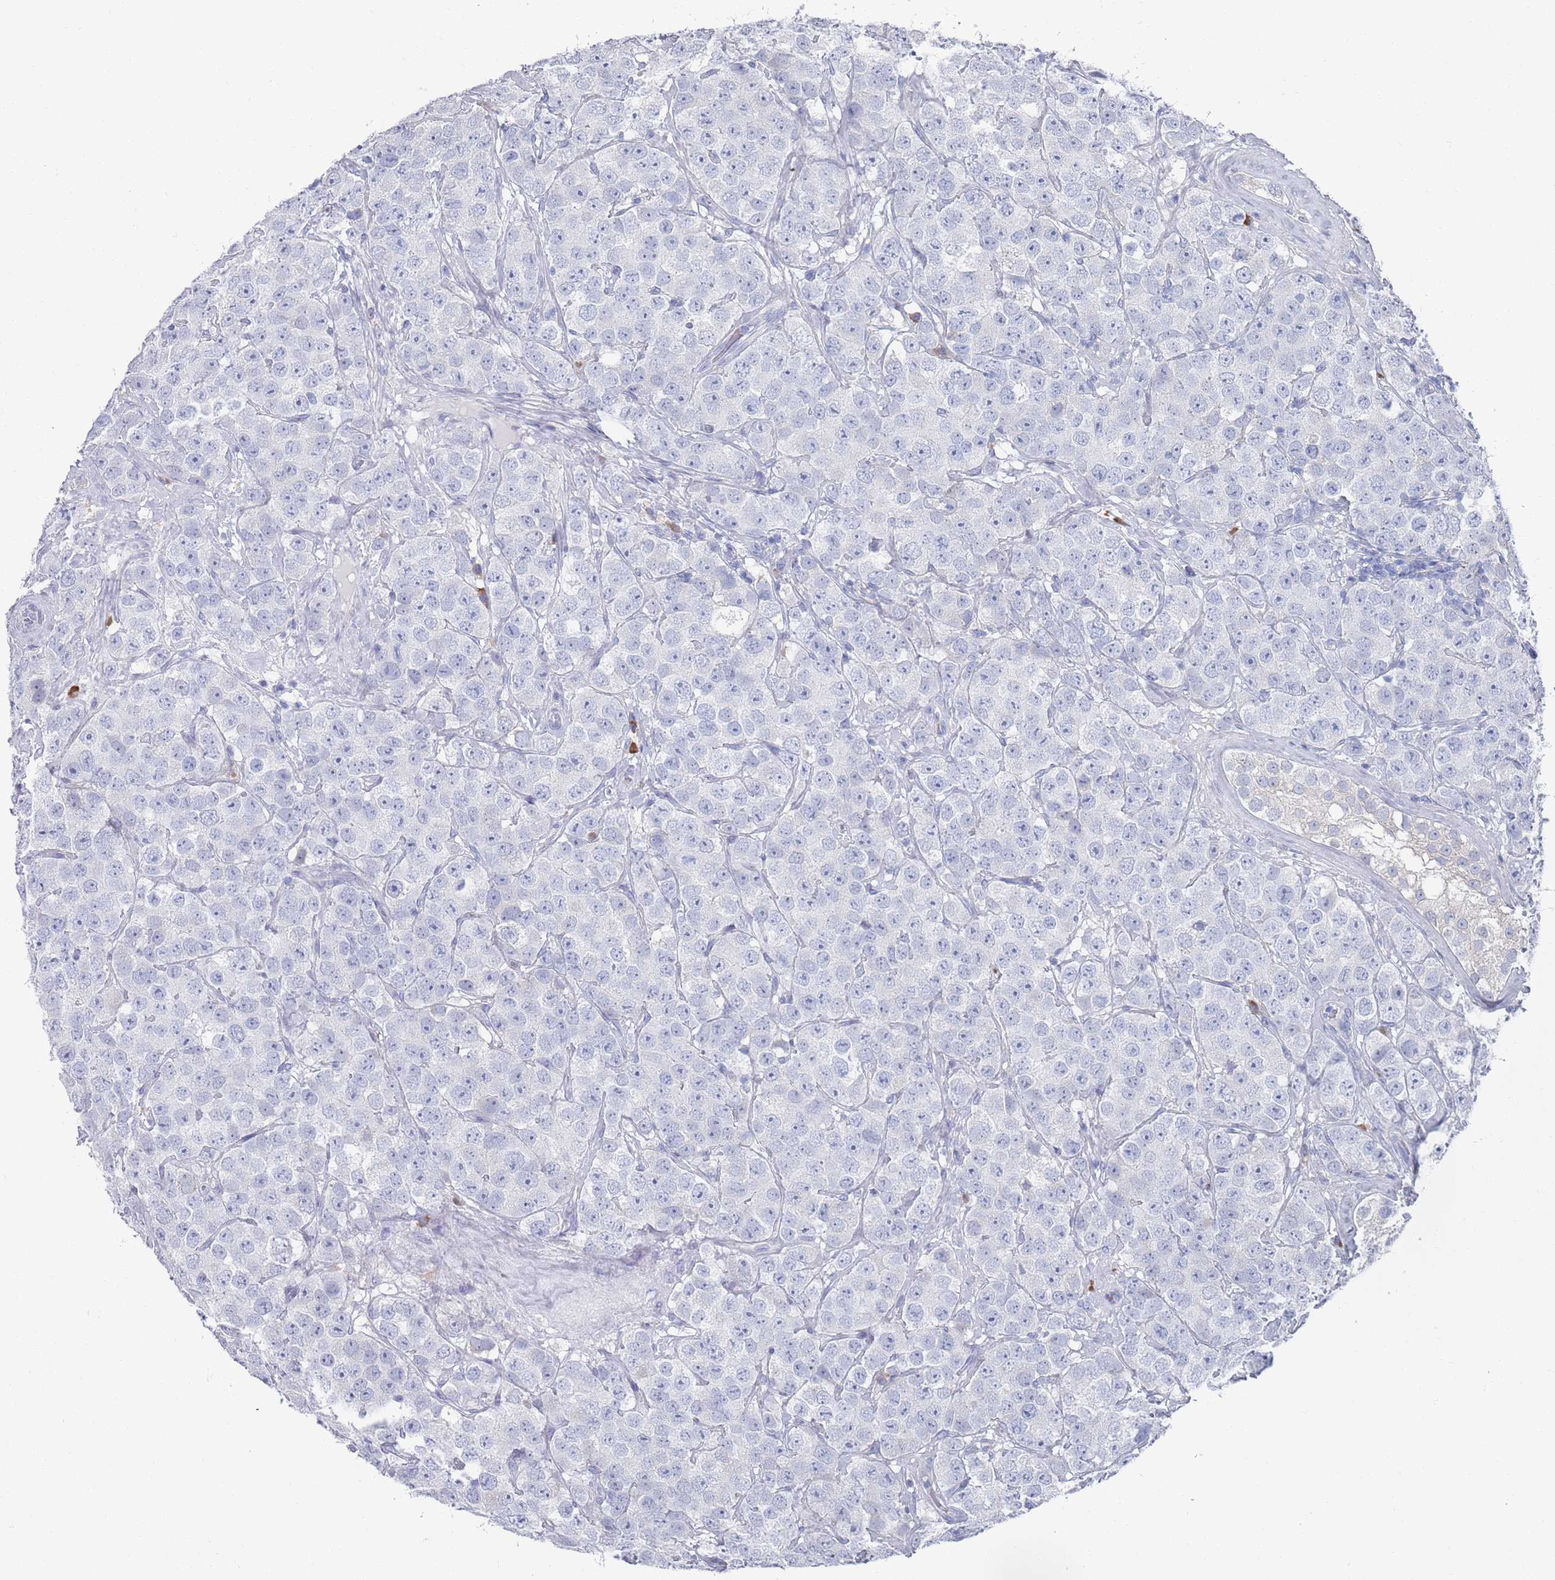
{"staining": {"intensity": "negative", "quantity": "none", "location": "none"}, "tissue": "testis cancer", "cell_type": "Tumor cells", "image_type": "cancer", "snomed": [{"axis": "morphology", "description": "Seminoma, NOS"}, {"axis": "topography", "description": "Testis"}], "caption": "An immunohistochemistry (IHC) micrograph of testis cancer (seminoma) is shown. There is no staining in tumor cells of testis cancer (seminoma).", "gene": "MAT1A", "patient": {"sex": "male", "age": 28}}